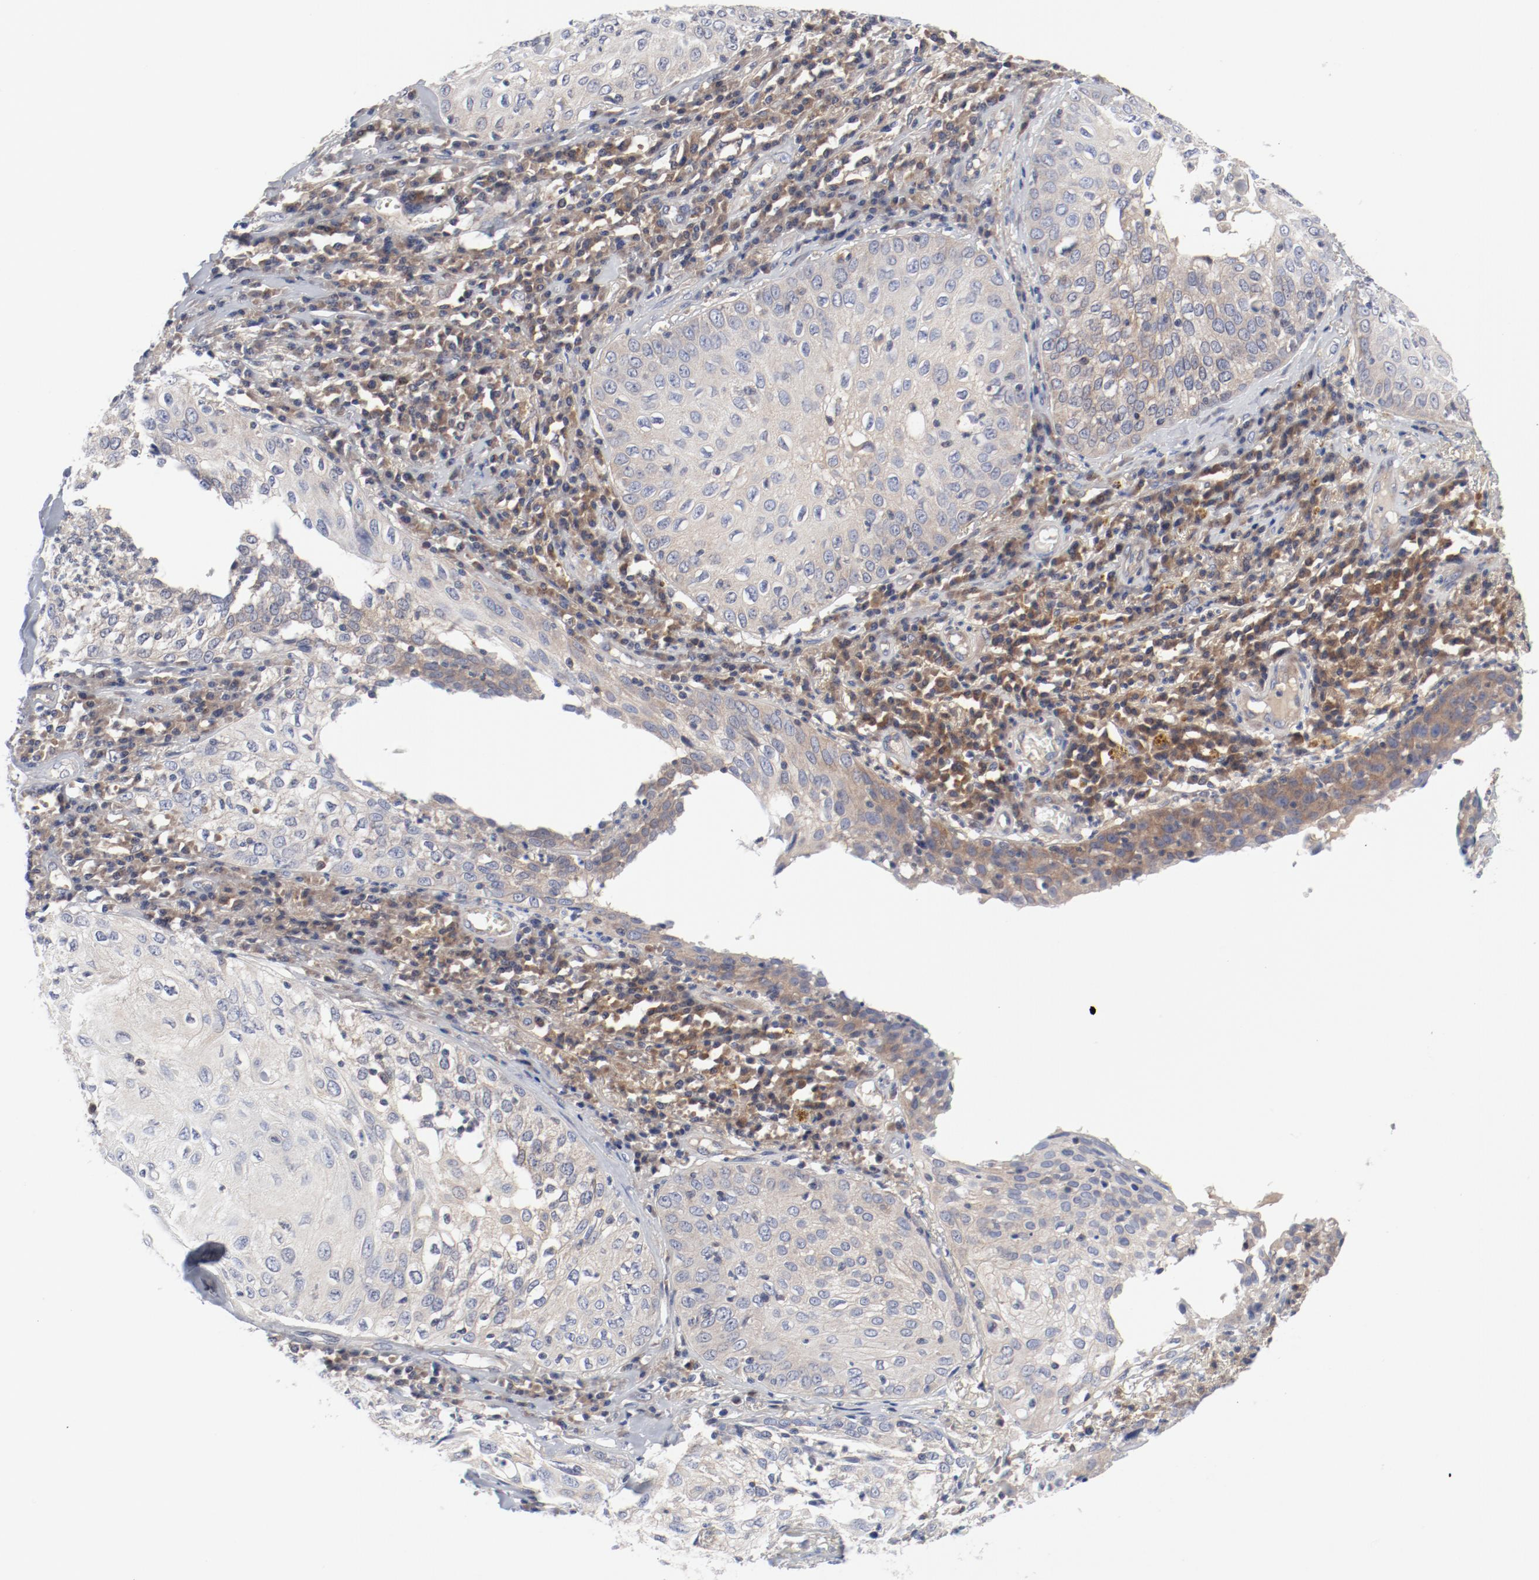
{"staining": {"intensity": "weak", "quantity": "25%-75%", "location": "cytoplasmic/membranous"}, "tissue": "skin cancer", "cell_type": "Tumor cells", "image_type": "cancer", "snomed": [{"axis": "morphology", "description": "Squamous cell carcinoma, NOS"}, {"axis": "topography", "description": "Skin"}], "caption": "A brown stain labels weak cytoplasmic/membranous staining of a protein in human skin squamous cell carcinoma tumor cells.", "gene": "BAD", "patient": {"sex": "male", "age": 65}}